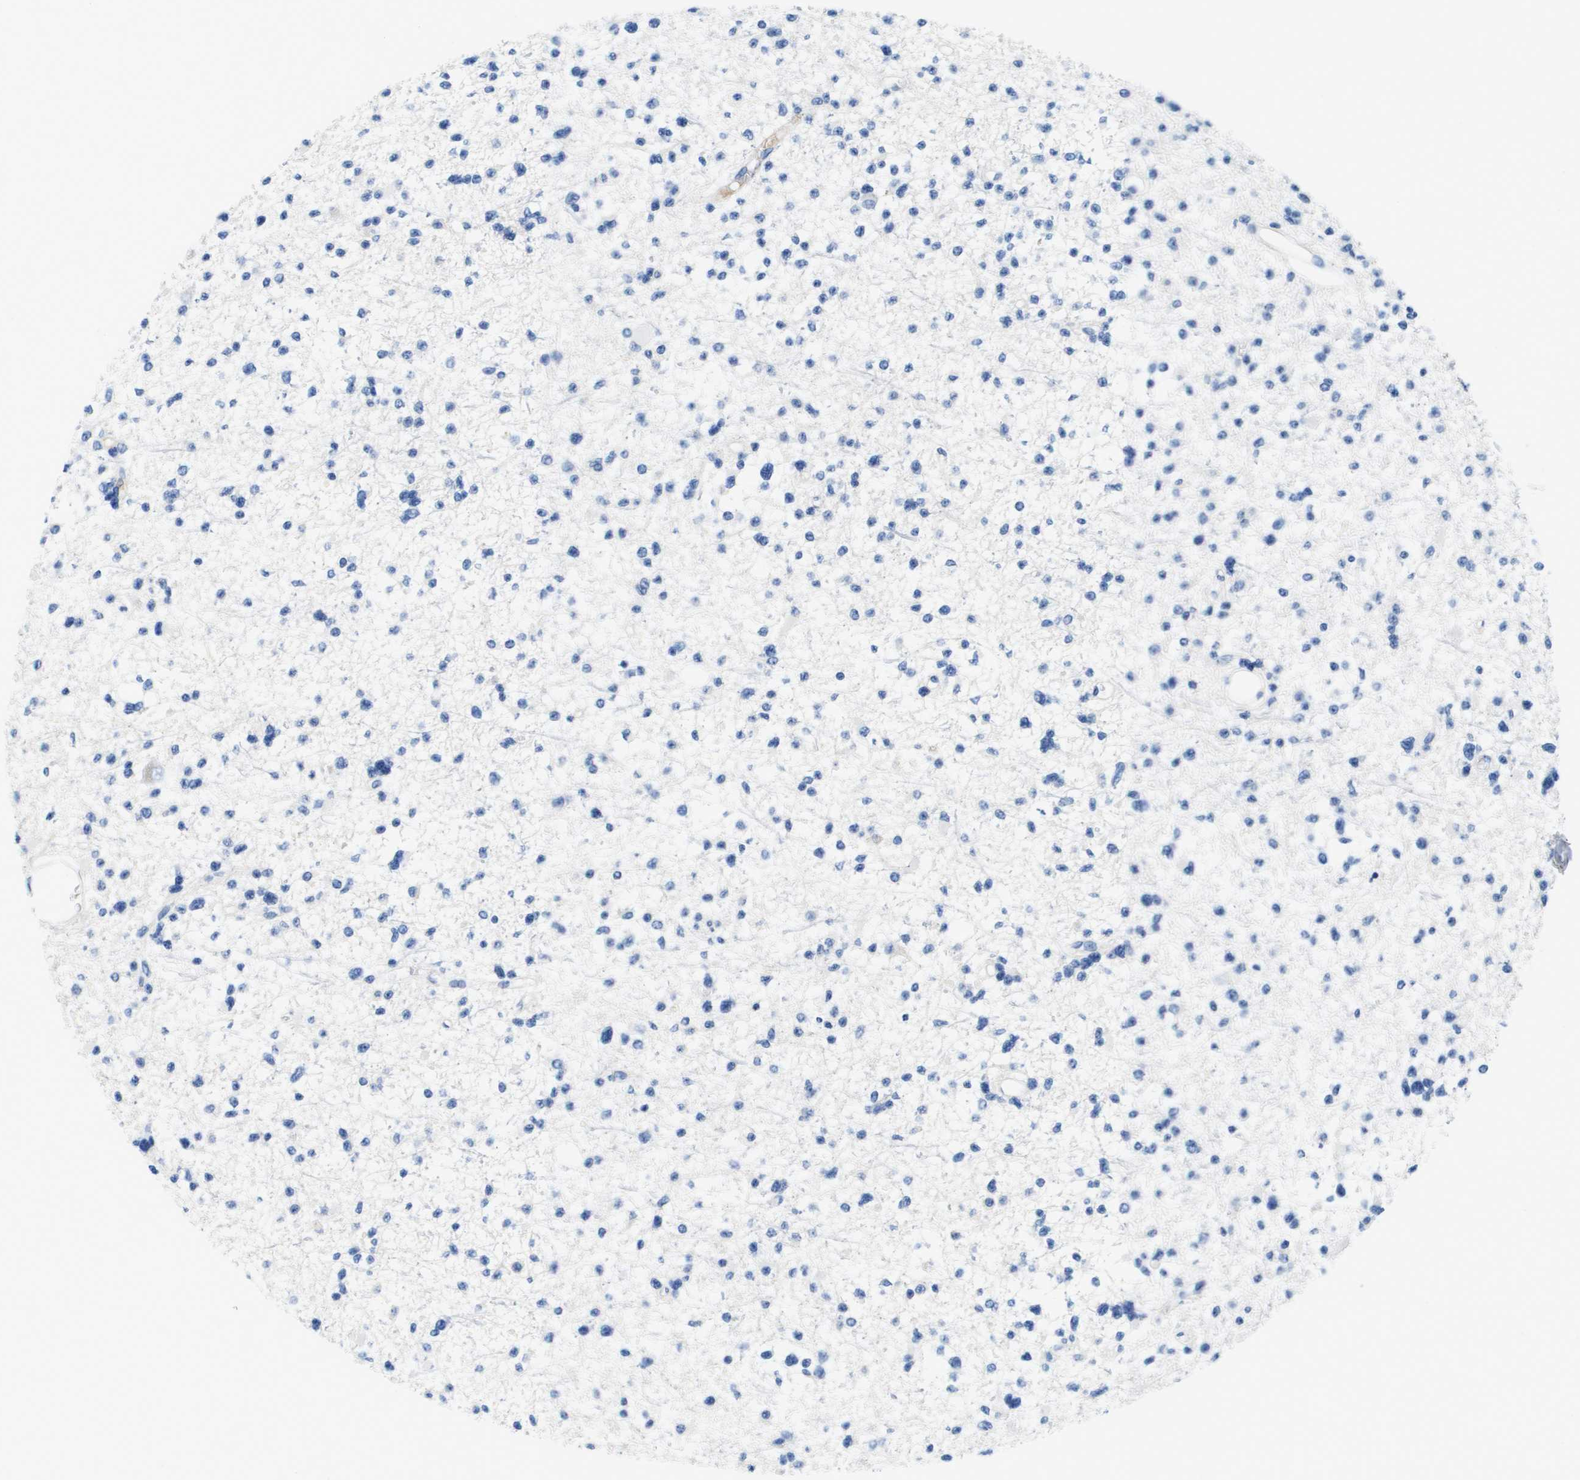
{"staining": {"intensity": "negative", "quantity": "none", "location": "none"}, "tissue": "glioma", "cell_type": "Tumor cells", "image_type": "cancer", "snomed": [{"axis": "morphology", "description": "Glioma, malignant, Low grade"}, {"axis": "topography", "description": "Brain"}], "caption": "Immunohistochemistry (IHC) histopathology image of neoplastic tissue: human malignant low-grade glioma stained with DAB reveals no significant protein staining in tumor cells.", "gene": "APOA1", "patient": {"sex": "female", "age": 22}}